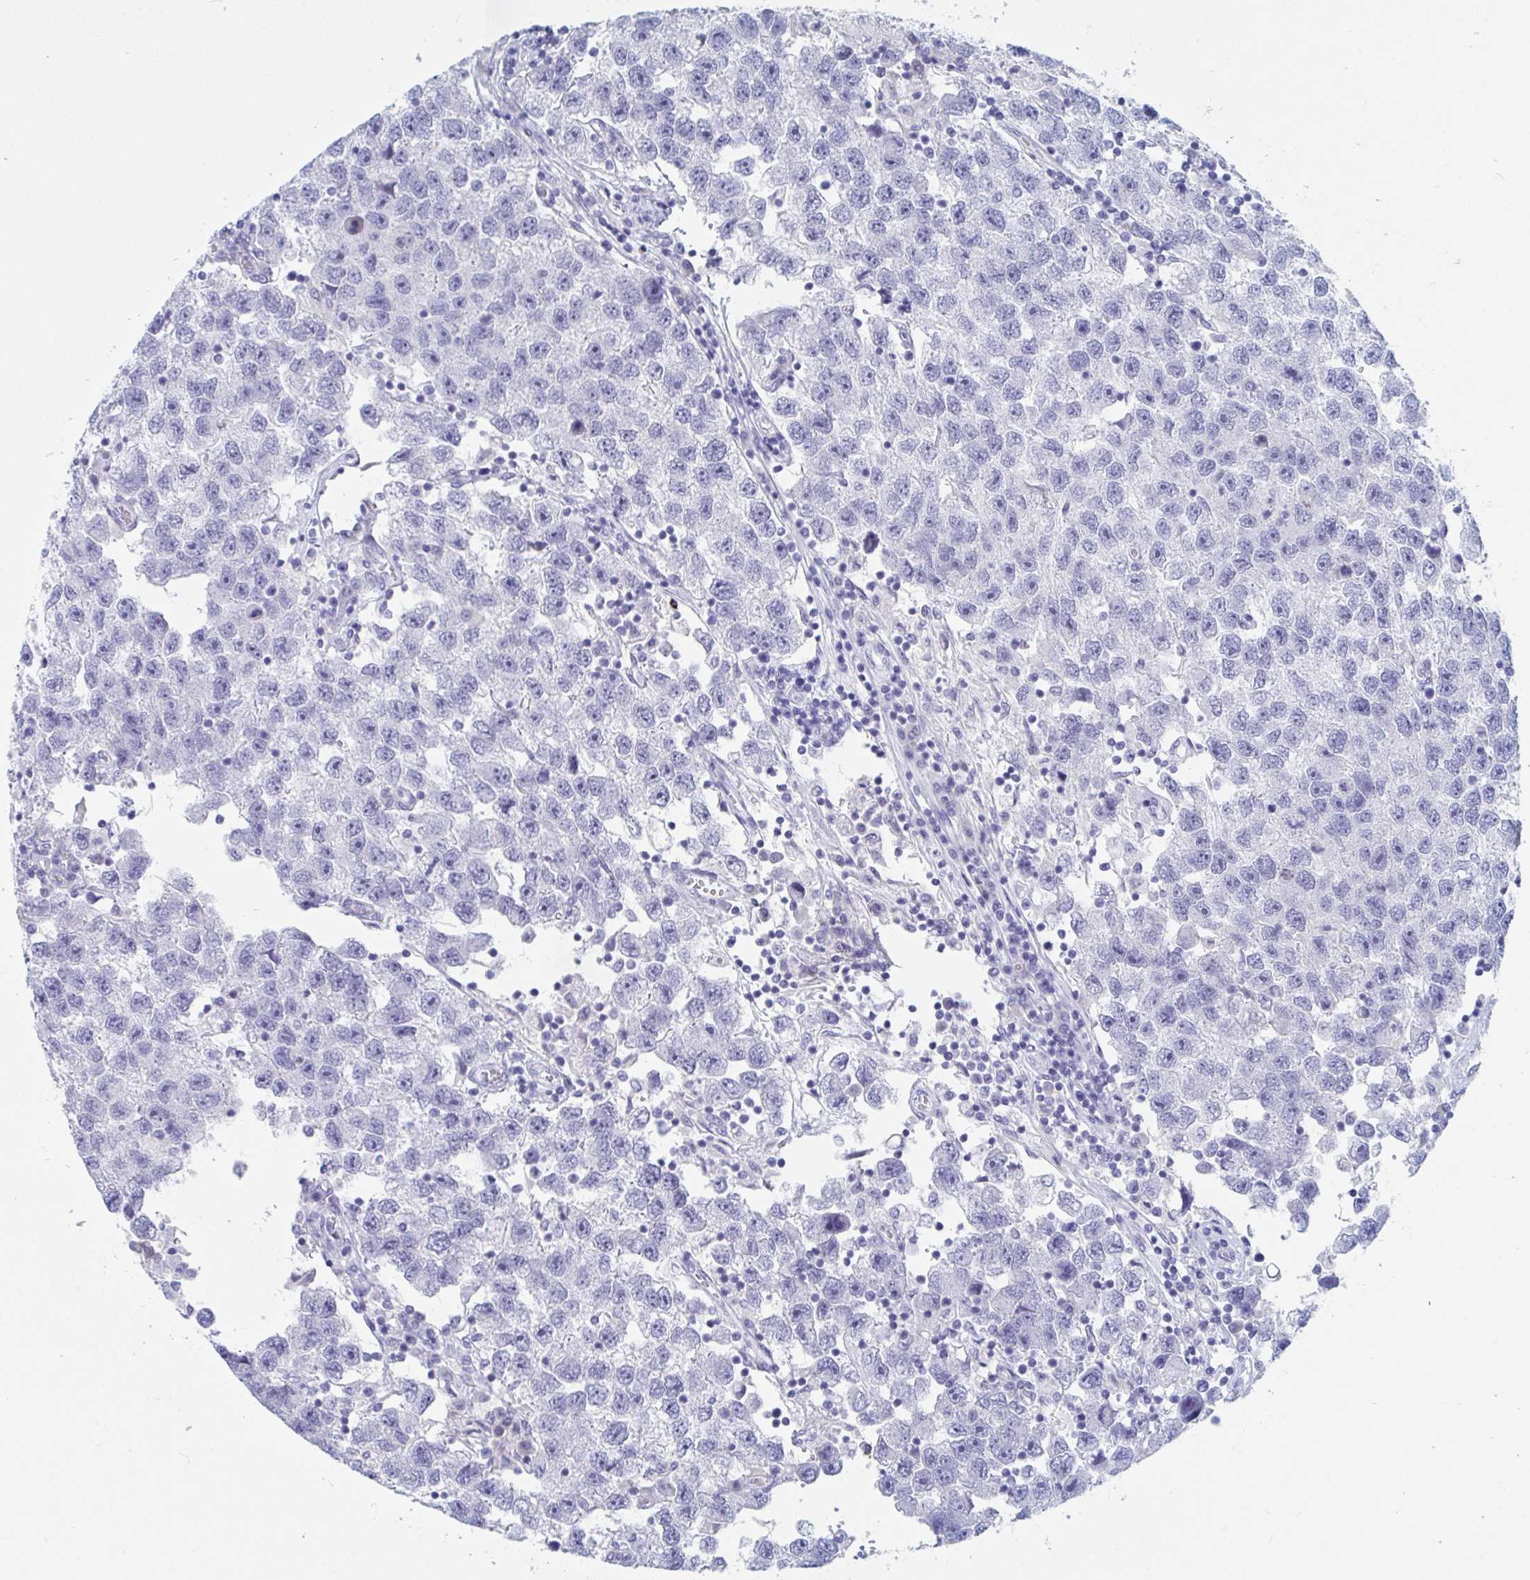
{"staining": {"intensity": "negative", "quantity": "none", "location": "none"}, "tissue": "testis cancer", "cell_type": "Tumor cells", "image_type": "cancer", "snomed": [{"axis": "morphology", "description": "Seminoma, NOS"}, {"axis": "topography", "description": "Testis"}], "caption": "Human testis cancer (seminoma) stained for a protein using immunohistochemistry reveals no staining in tumor cells.", "gene": "DPEP3", "patient": {"sex": "male", "age": 26}}